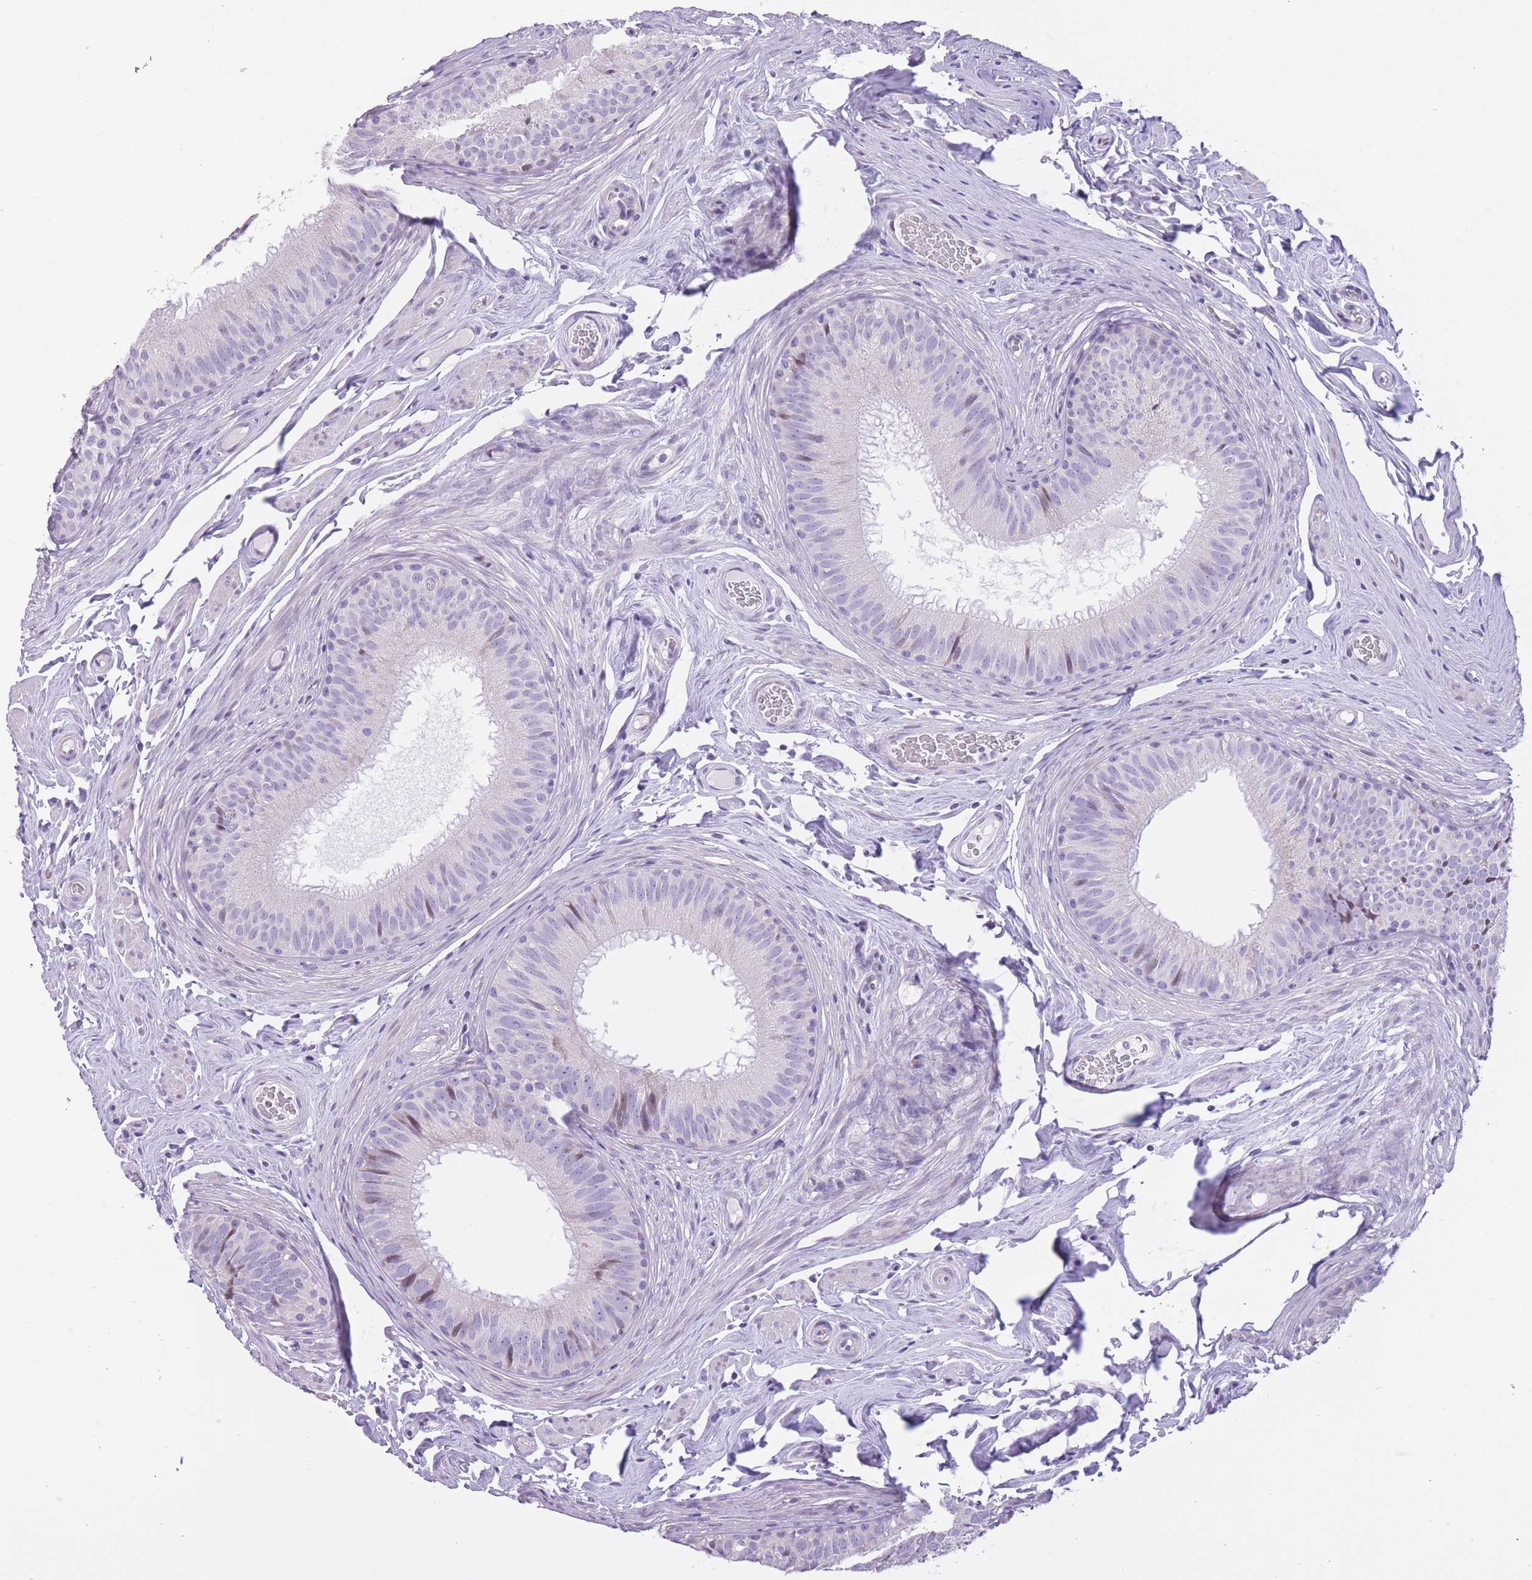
{"staining": {"intensity": "weak", "quantity": "<25%", "location": "cytoplasmic/membranous"}, "tissue": "epididymis", "cell_type": "Glandular cells", "image_type": "normal", "snomed": [{"axis": "morphology", "description": "Normal tissue, NOS"}, {"axis": "topography", "description": "Epididymis, spermatic cord, NOS"}], "caption": "DAB (3,3'-diaminobenzidine) immunohistochemical staining of unremarkable human epididymis exhibits no significant expression in glandular cells. The staining was performed using DAB (3,3'-diaminobenzidine) to visualize the protein expression in brown, while the nuclei were stained in blue with hematoxylin (Magnification: 20x).", "gene": "WDR70", "patient": {"sex": "male", "age": 25}}